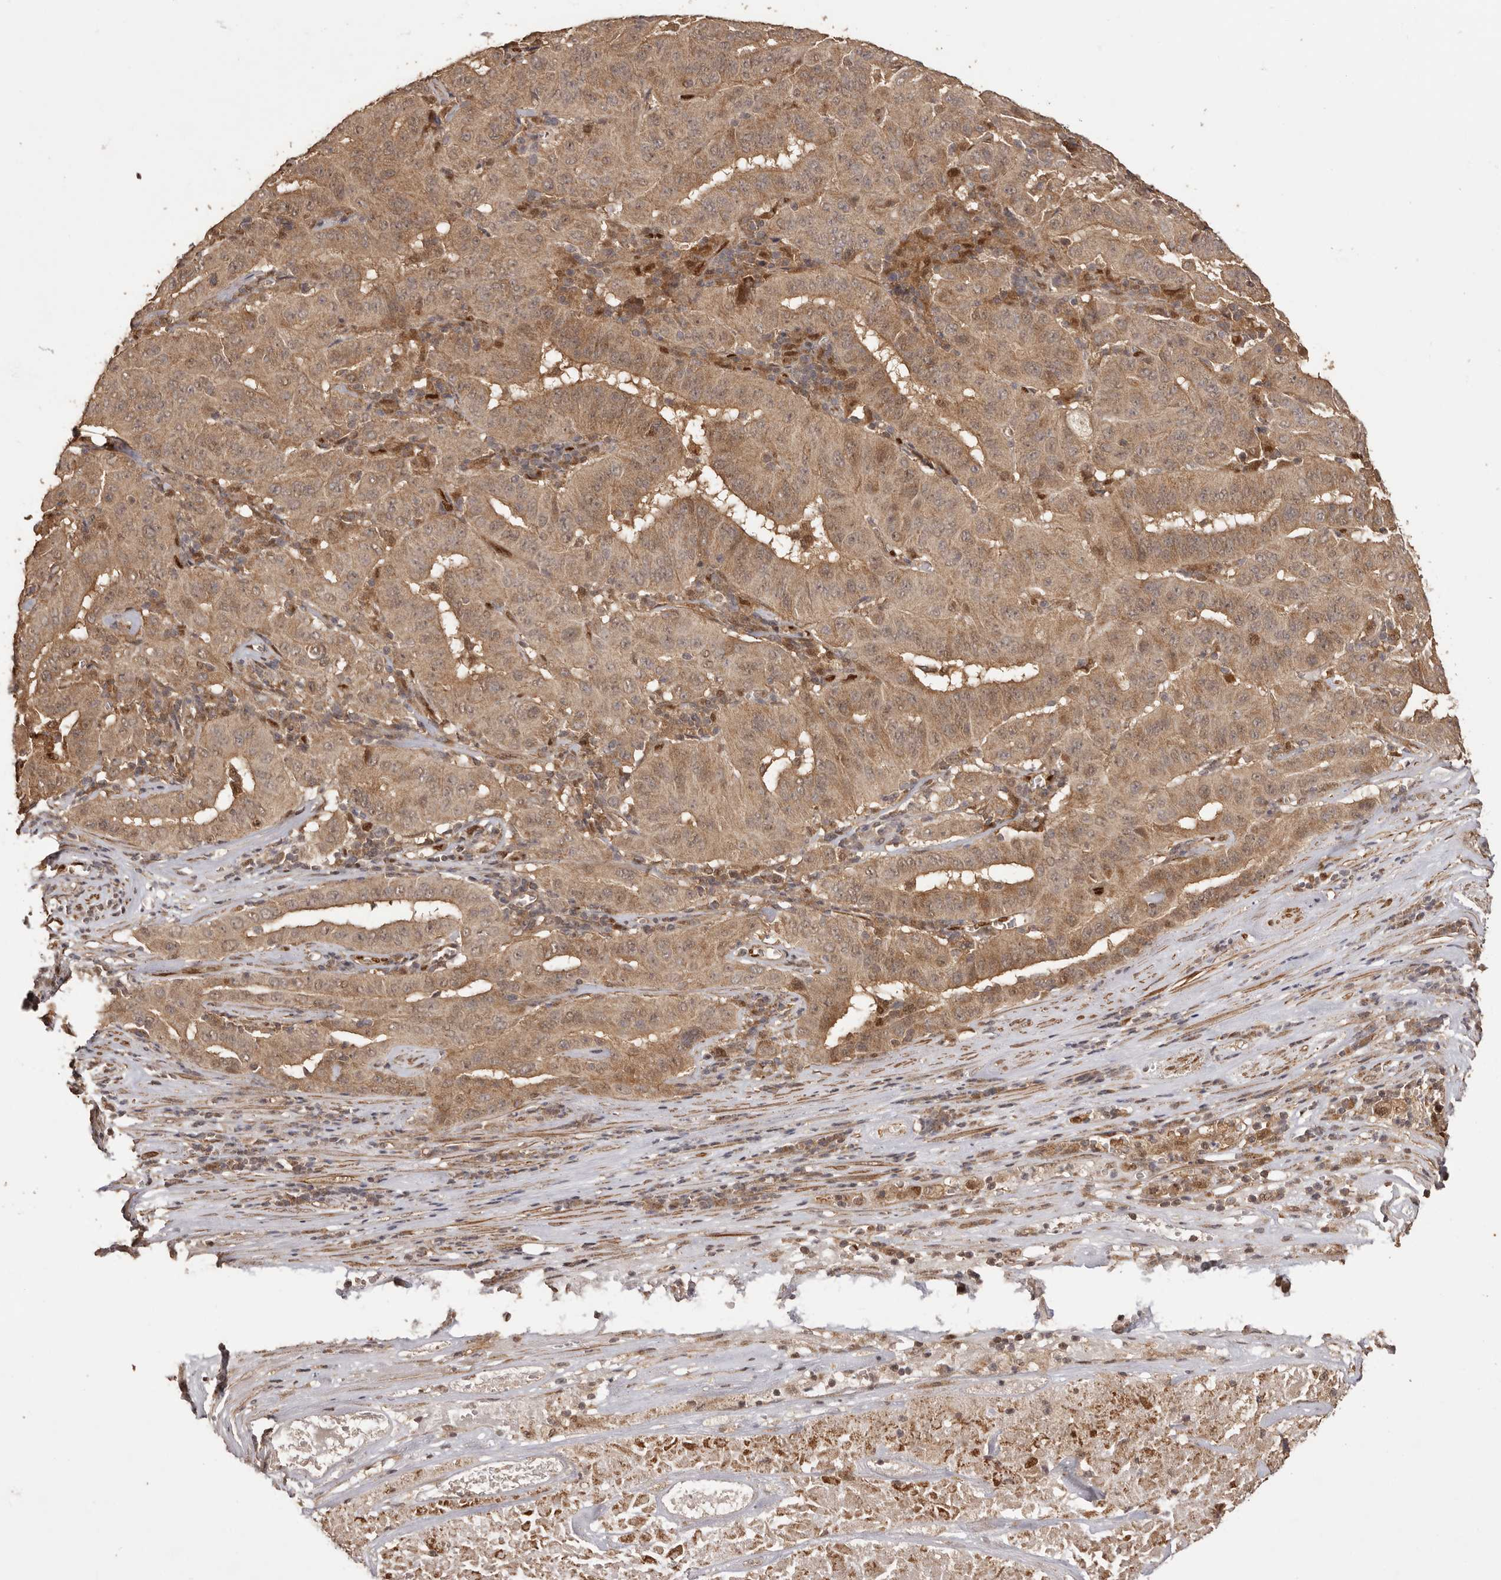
{"staining": {"intensity": "moderate", "quantity": ">75%", "location": "cytoplasmic/membranous,nuclear"}, "tissue": "pancreatic cancer", "cell_type": "Tumor cells", "image_type": "cancer", "snomed": [{"axis": "morphology", "description": "Adenocarcinoma, NOS"}, {"axis": "topography", "description": "Pancreas"}], "caption": "Brown immunohistochemical staining in pancreatic cancer reveals moderate cytoplasmic/membranous and nuclear staining in approximately >75% of tumor cells.", "gene": "UBR2", "patient": {"sex": "male", "age": 63}}